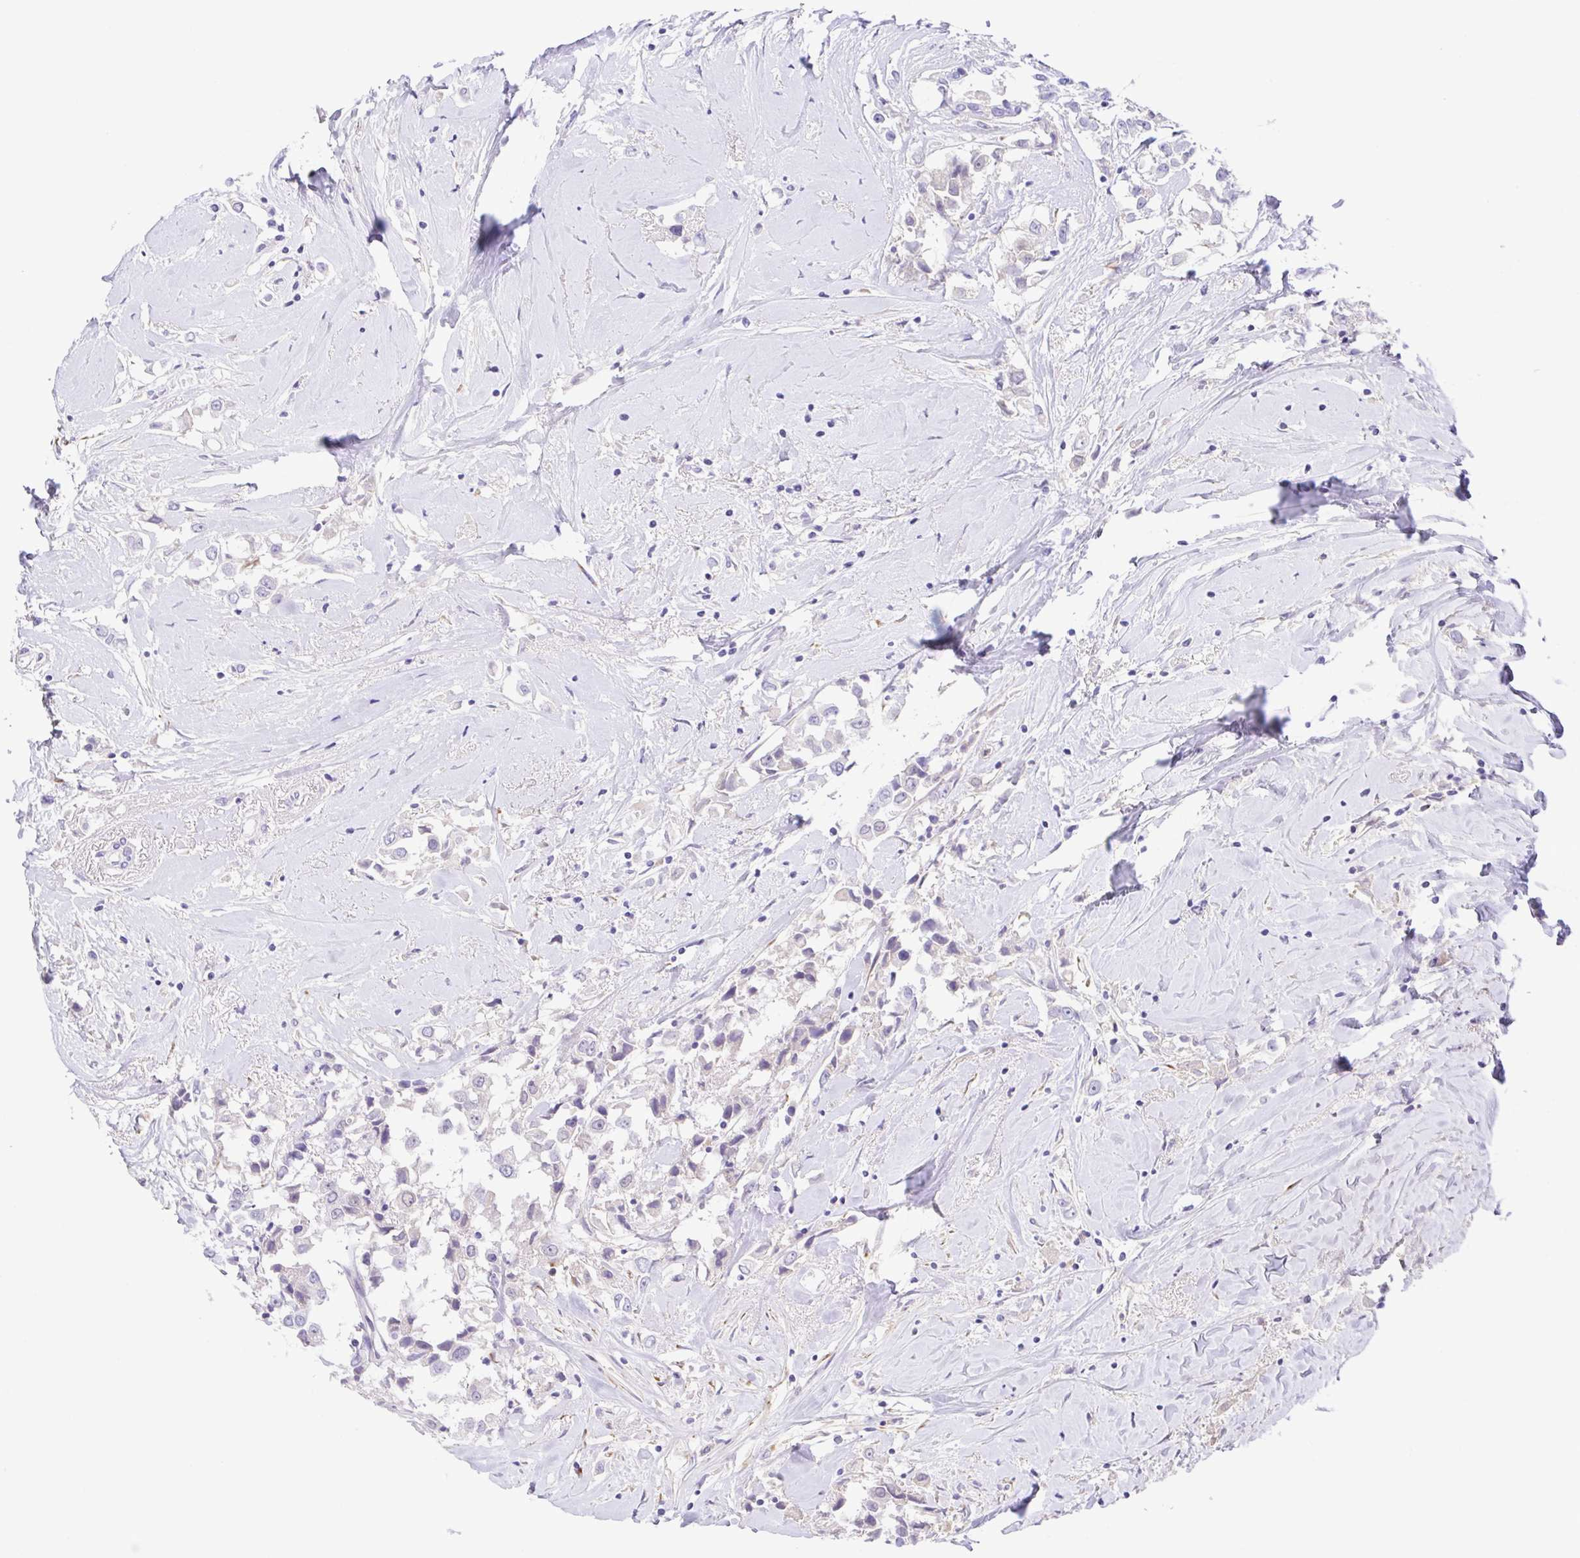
{"staining": {"intensity": "negative", "quantity": "none", "location": "none"}, "tissue": "breast cancer", "cell_type": "Tumor cells", "image_type": "cancer", "snomed": [{"axis": "morphology", "description": "Duct carcinoma"}, {"axis": "topography", "description": "Breast"}], "caption": "Tumor cells show no significant expression in breast intraductal carcinoma. The staining is performed using DAB (3,3'-diaminobenzidine) brown chromogen with nuclei counter-stained in using hematoxylin.", "gene": "A1BG", "patient": {"sex": "female", "age": 61}}